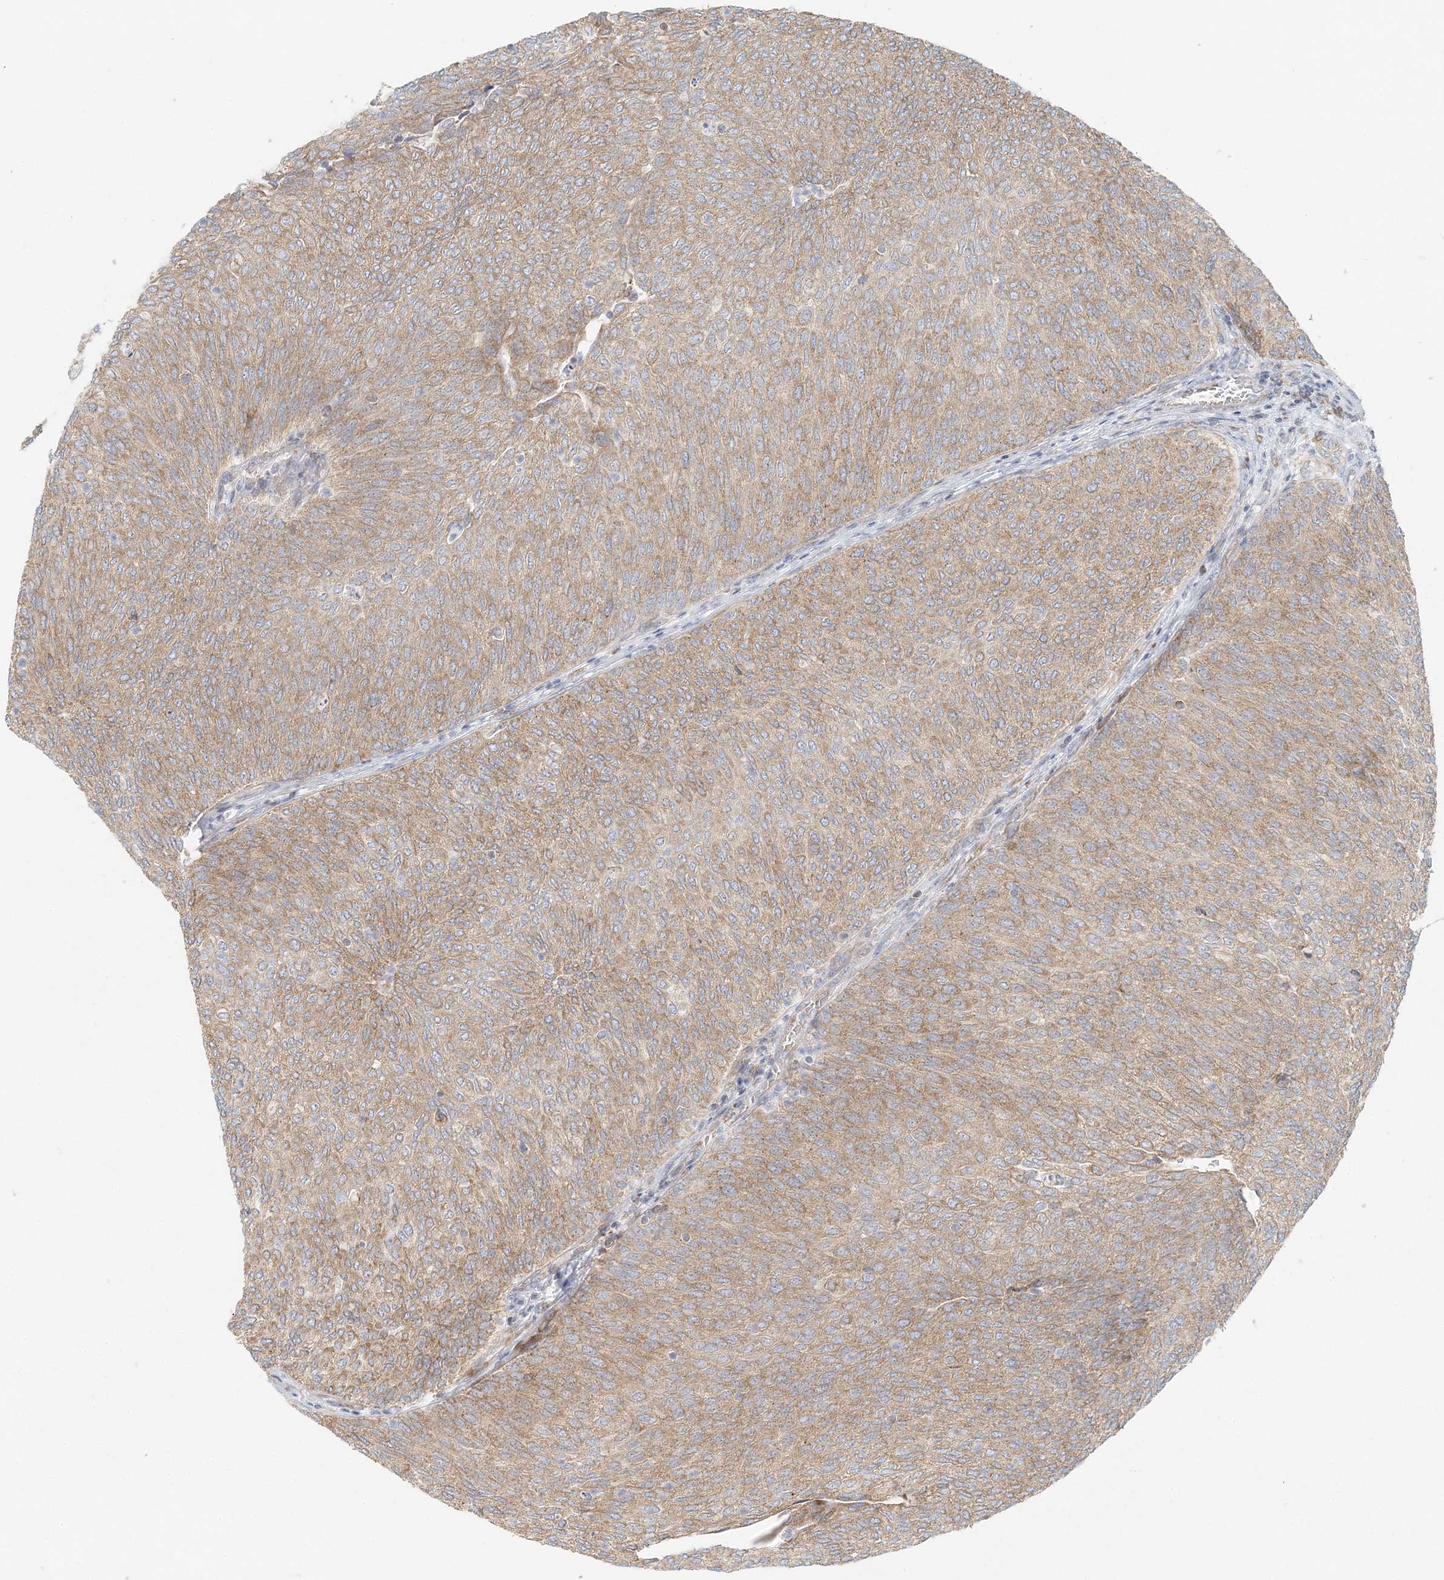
{"staining": {"intensity": "moderate", "quantity": ">75%", "location": "cytoplasmic/membranous"}, "tissue": "urothelial cancer", "cell_type": "Tumor cells", "image_type": "cancer", "snomed": [{"axis": "morphology", "description": "Urothelial carcinoma, Low grade"}, {"axis": "topography", "description": "Urinary bladder"}], "caption": "Immunohistochemistry (IHC) (DAB) staining of urothelial carcinoma (low-grade) reveals moderate cytoplasmic/membranous protein staining in about >75% of tumor cells. The staining was performed using DAB to visualize the protein expression in brown, while the nuclei were stained in blue with hematoxylin (Magnification: 20x).", "gene": "STK11IP", "patient": {"sex": "female", "age": 79}}